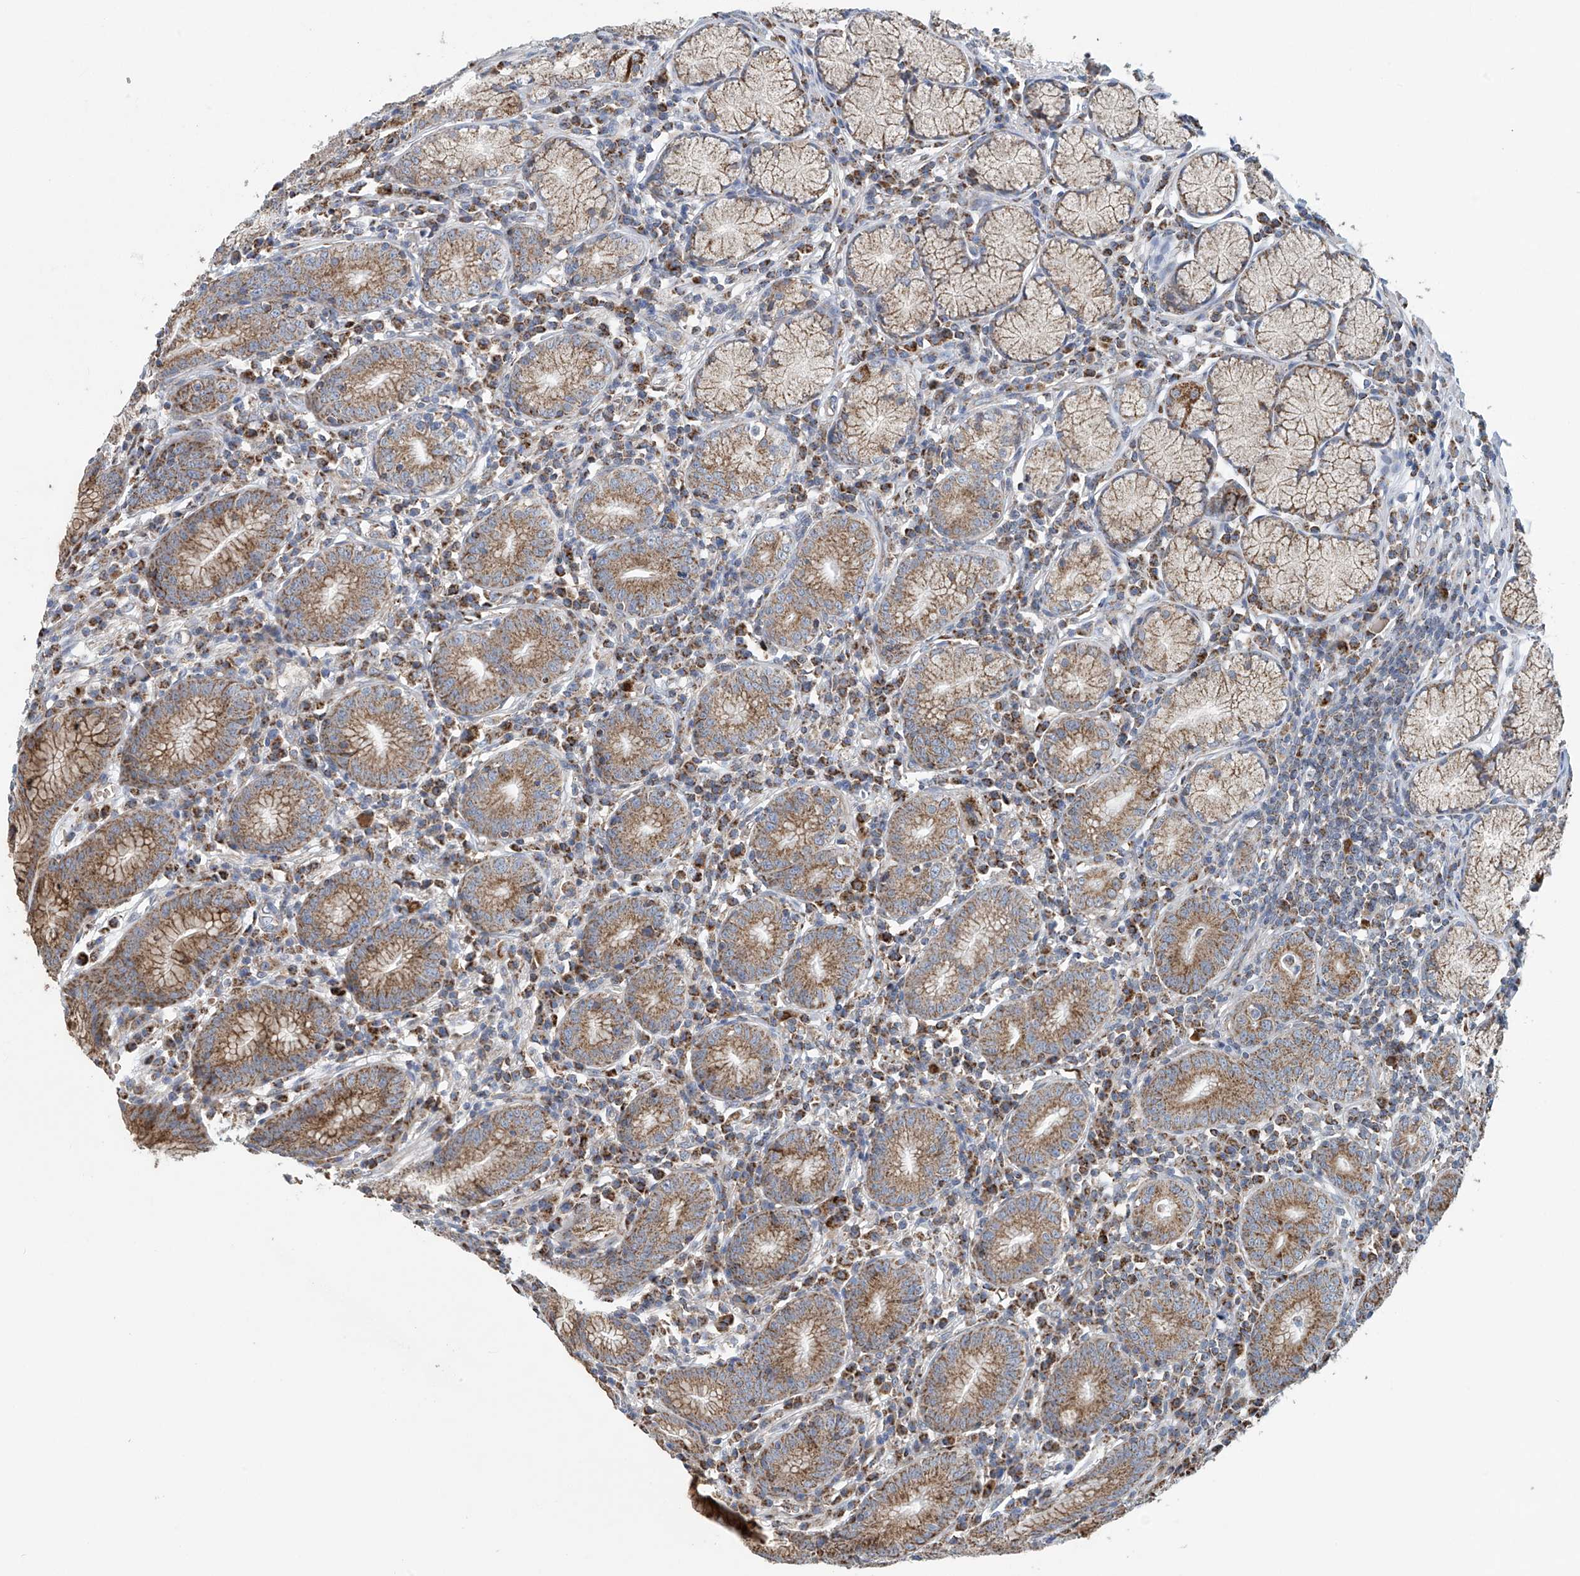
{"staining": {"intensity": "strong", "quantity": ">75%", "location": "cytoplasmic/membranous"}, "tissue": "stomach", "cell_type": "Glandular cells", "image_type": "normal", "snomed": [{"axis": "morphology", "description": "Normal tissue, NOS"}, {"axis": "topography", "description": "Stomach"}], "caption": "Immunohistochemistry (IHC) of benign stomach exhibits high levels of strong cytoplasmic/membranous staining in approximately >75% of glandular cells. (DAB (3,3'-diaminobenzidine) IHC with brightfield microscopy, high magnification).", "gene": "COMMD1", "patient": {"sex": "male", "age": 55}}